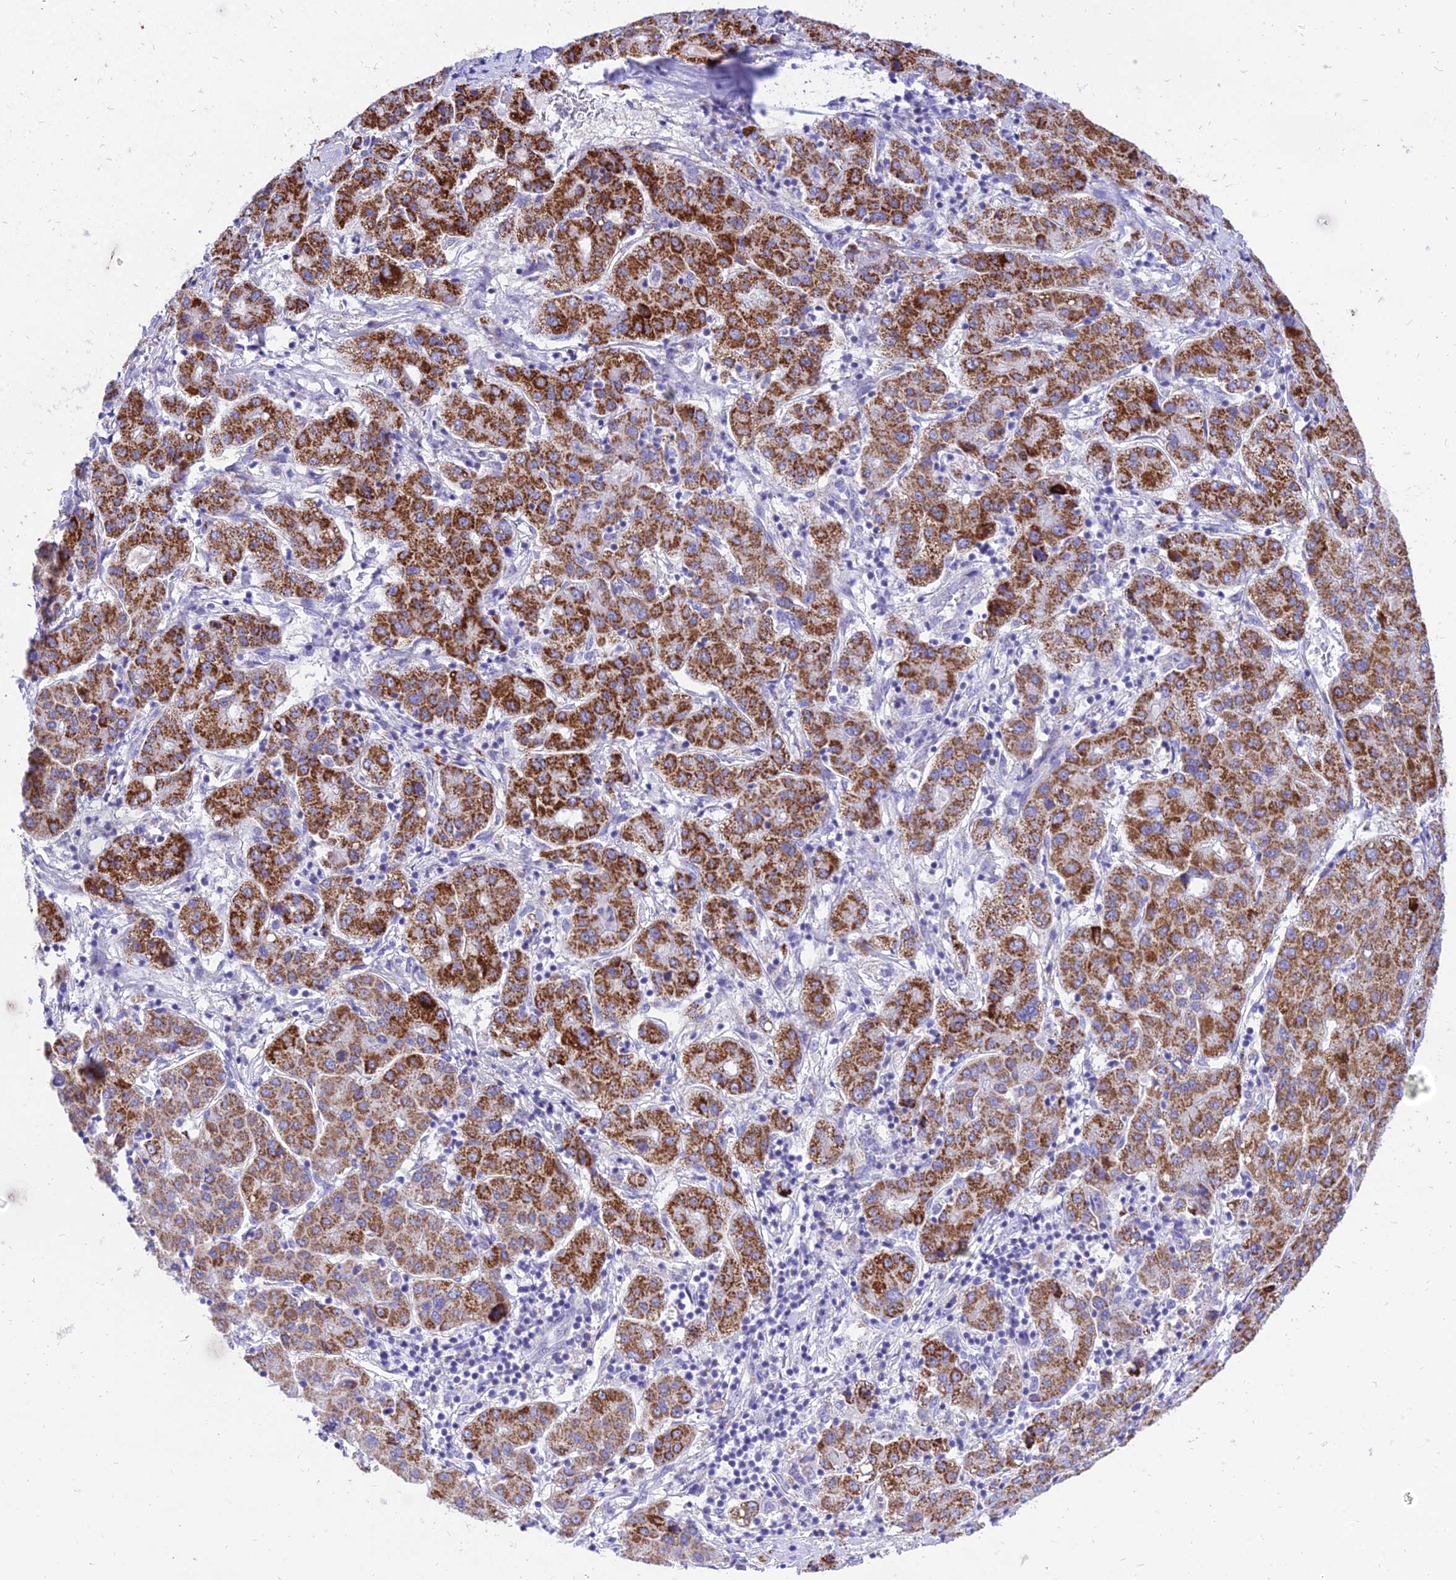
{"staining": {"intensity": "strong", "quantity": ">75%", "location": "cytoplasmic/membranous"}, "tissue": "liver cancer", "cell_type": "Tumor cells", "image_type": "cancer", "snomed": [{"axis": "morphology", "description": "Carcinoma, Hepatocellular, NOS"}, {"axis": "topography", "description": "Liver"}], "caption": "Immunohistochemistry (IHC) histopathology image of human liver cancer (hepatocellular carcinoma) stained for a protein (brown), which displays high levels of strong cytoplasmic/membranous expression in about >75% of tumor cells.", "gene": "PKN3", "patient": {"sex": "male", "age": 65}}